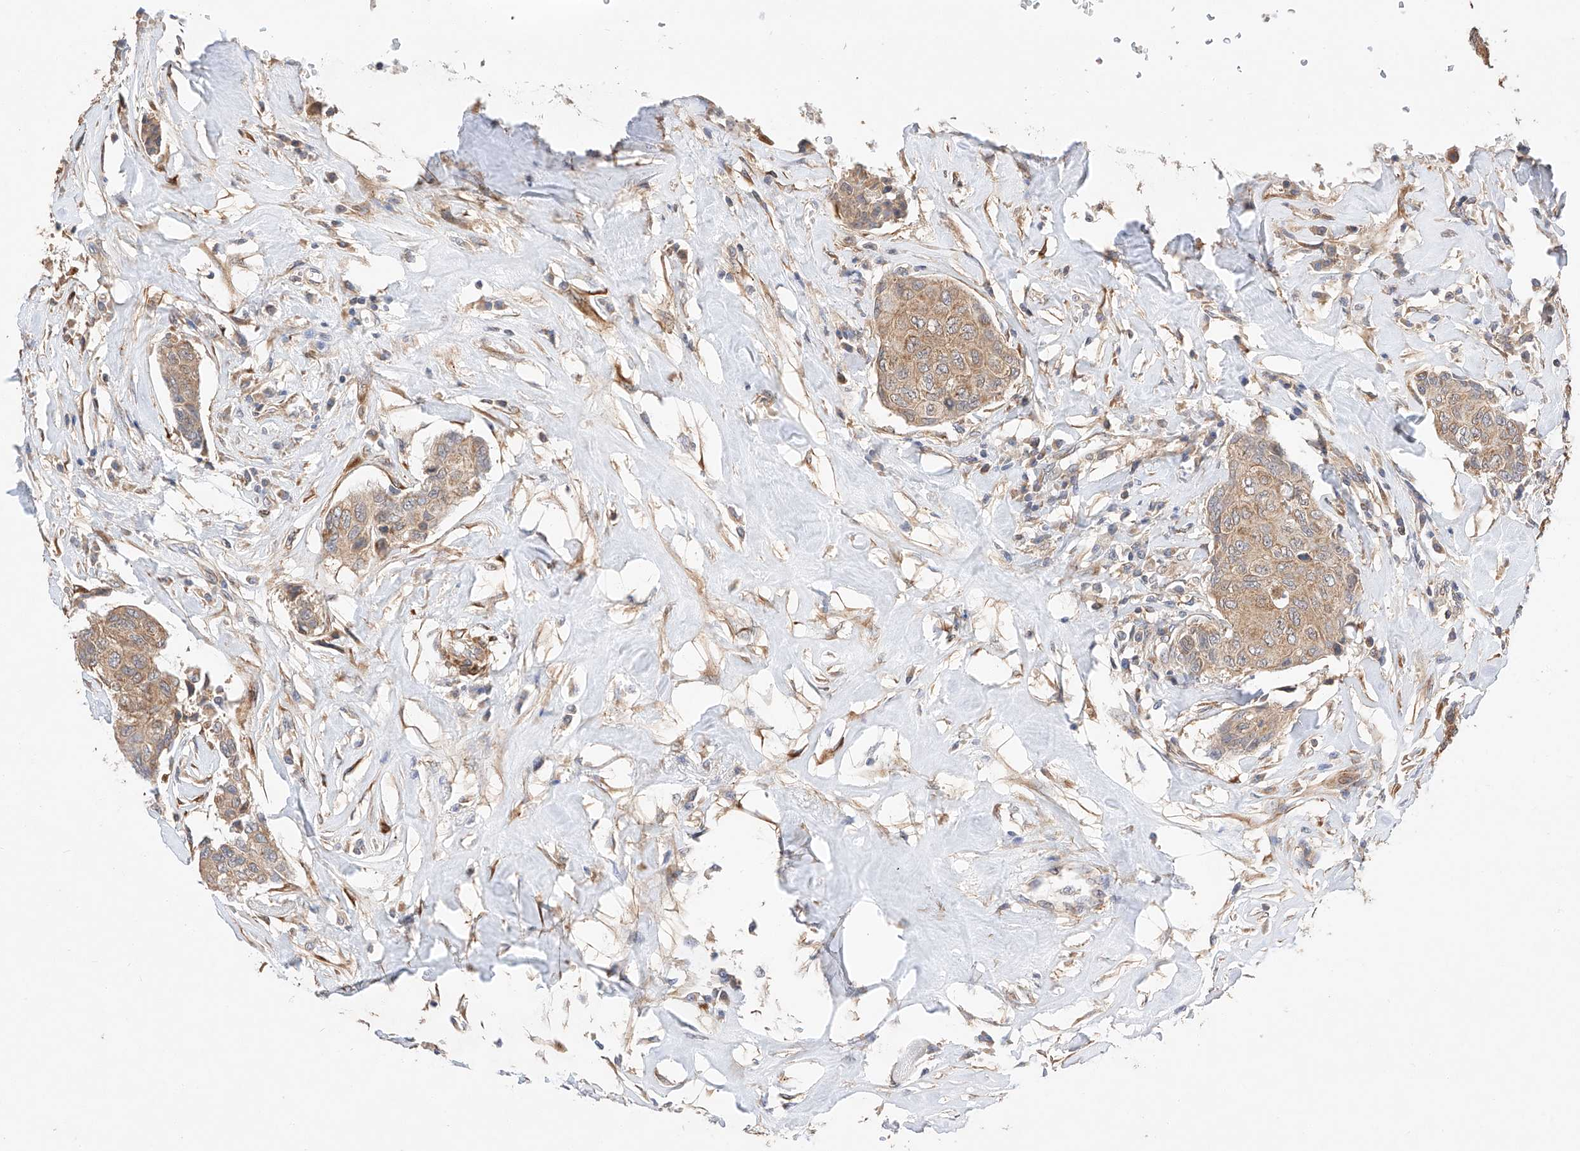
{"staining": {"intensity": "weak", "quantity": ">75%", "location": "cytoplasmic/membranous"}, "tissue": "breast cancer", "cell_type": "Tumor cells", "image_type": "cancer", "snomed": [{"axis": "morphology", "description": "Duct carcinoma"}, {"axis": "topography", "description": "Breast"}], "caption": "Breast cancer stained with a protein marker exhibits weak staining in tumor cells.", "gene": "RAB23", "patient": {"sex": "female", "age": 80}}